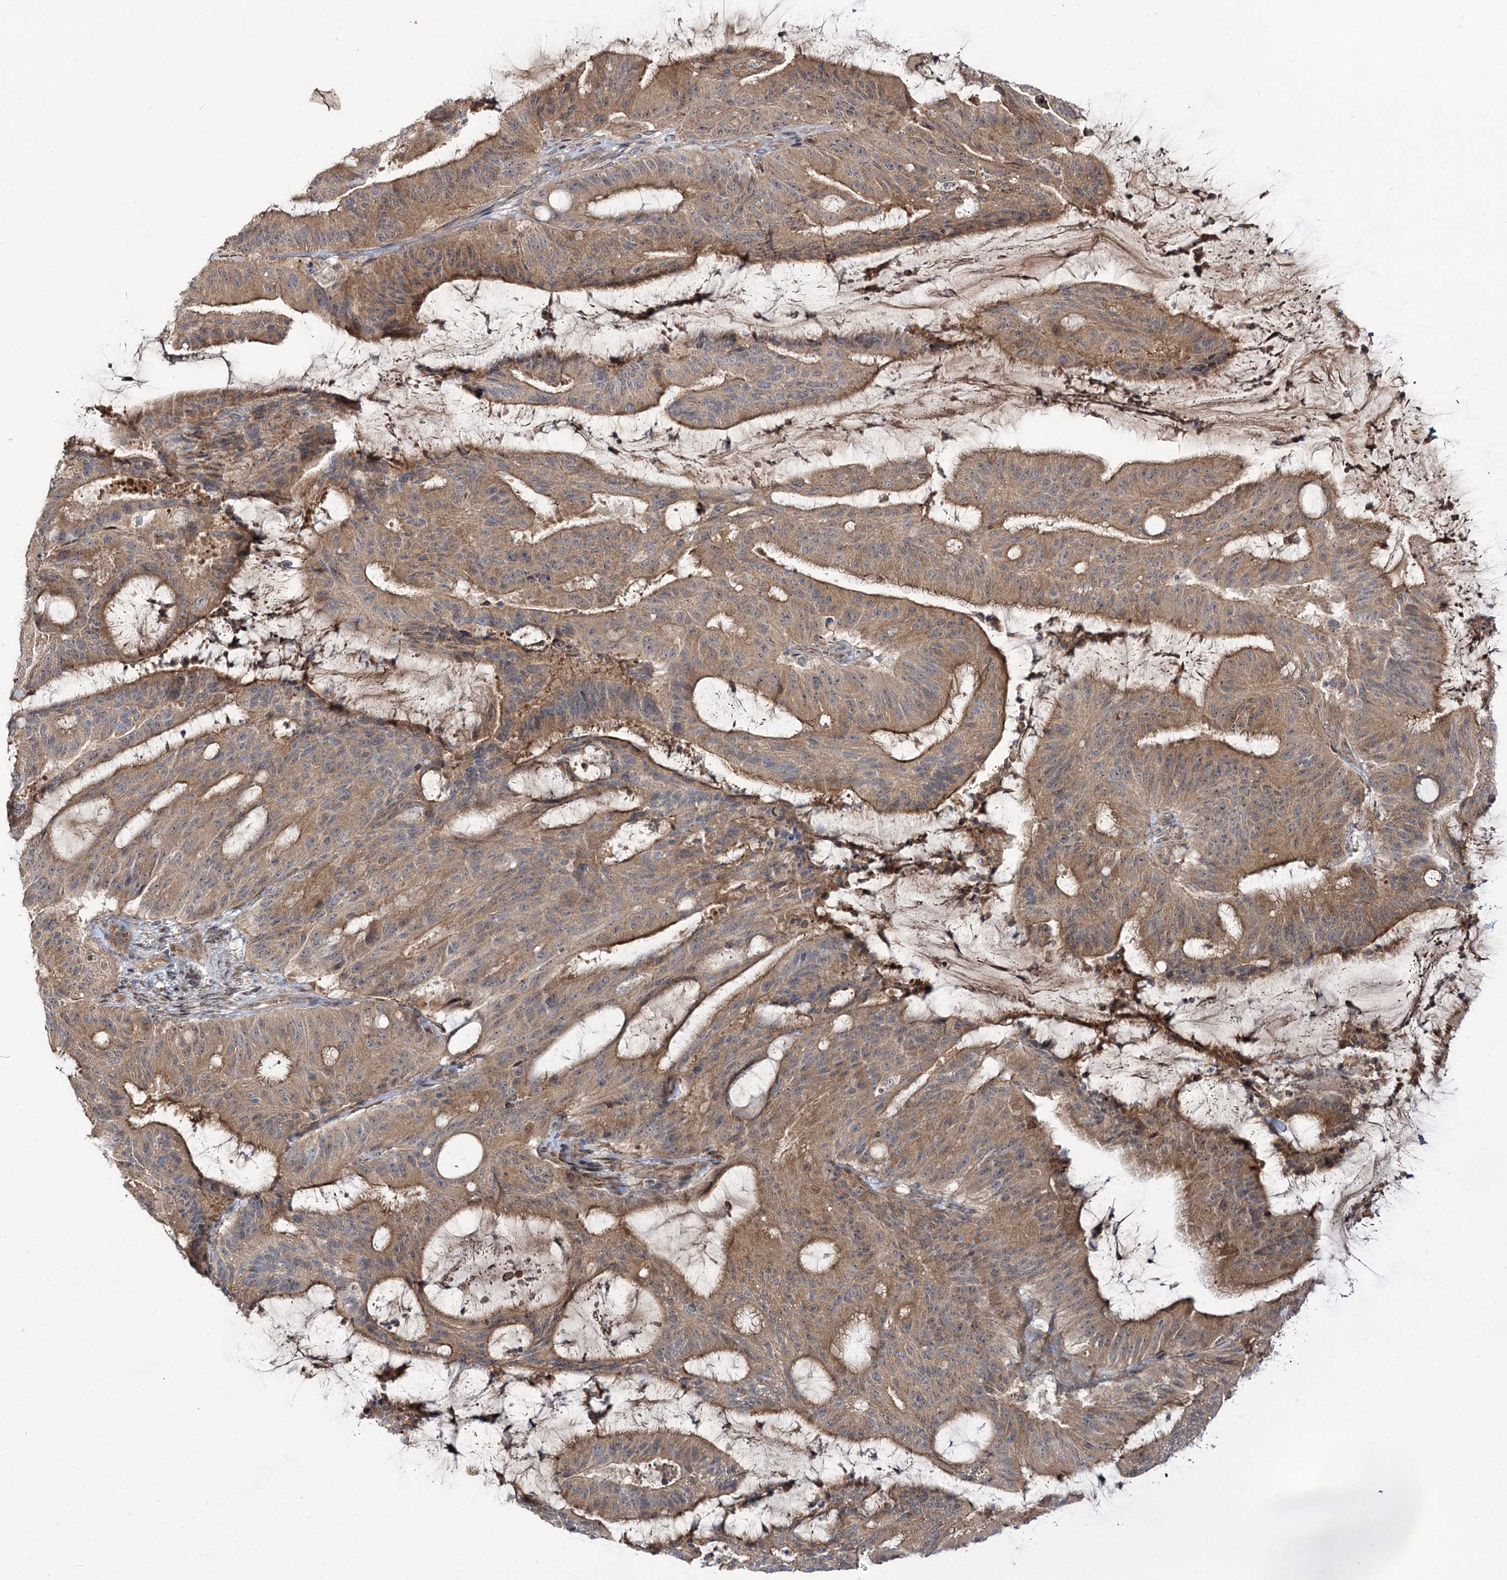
{"staining": {"intensity": "moderate", "quantity": ">75%", "location": "cytoplasmic/membranous"}, "tissue": "liver cancer", "cell_type": "Tumor cells", "image_type": "cancer", "snomed": [{"axis": "morphology", "description": "Normal tissue, NOS"}, {"axis": "morphology", "description": "Cholangiocarcinoma"}, {"axis": "topography", "description": "Liver"}, {"axis": "topography", "description": "Peripheral nerve tissue"}], "caption": "Immunohistochemical staining of liver cholangiocarcinoma exhibits moderate cytoplasmic/membranous protein positivity in approximately >75% of tumor cells.", "gene": "C11orf80", "patient": {"sex": "female", "age": 73}}